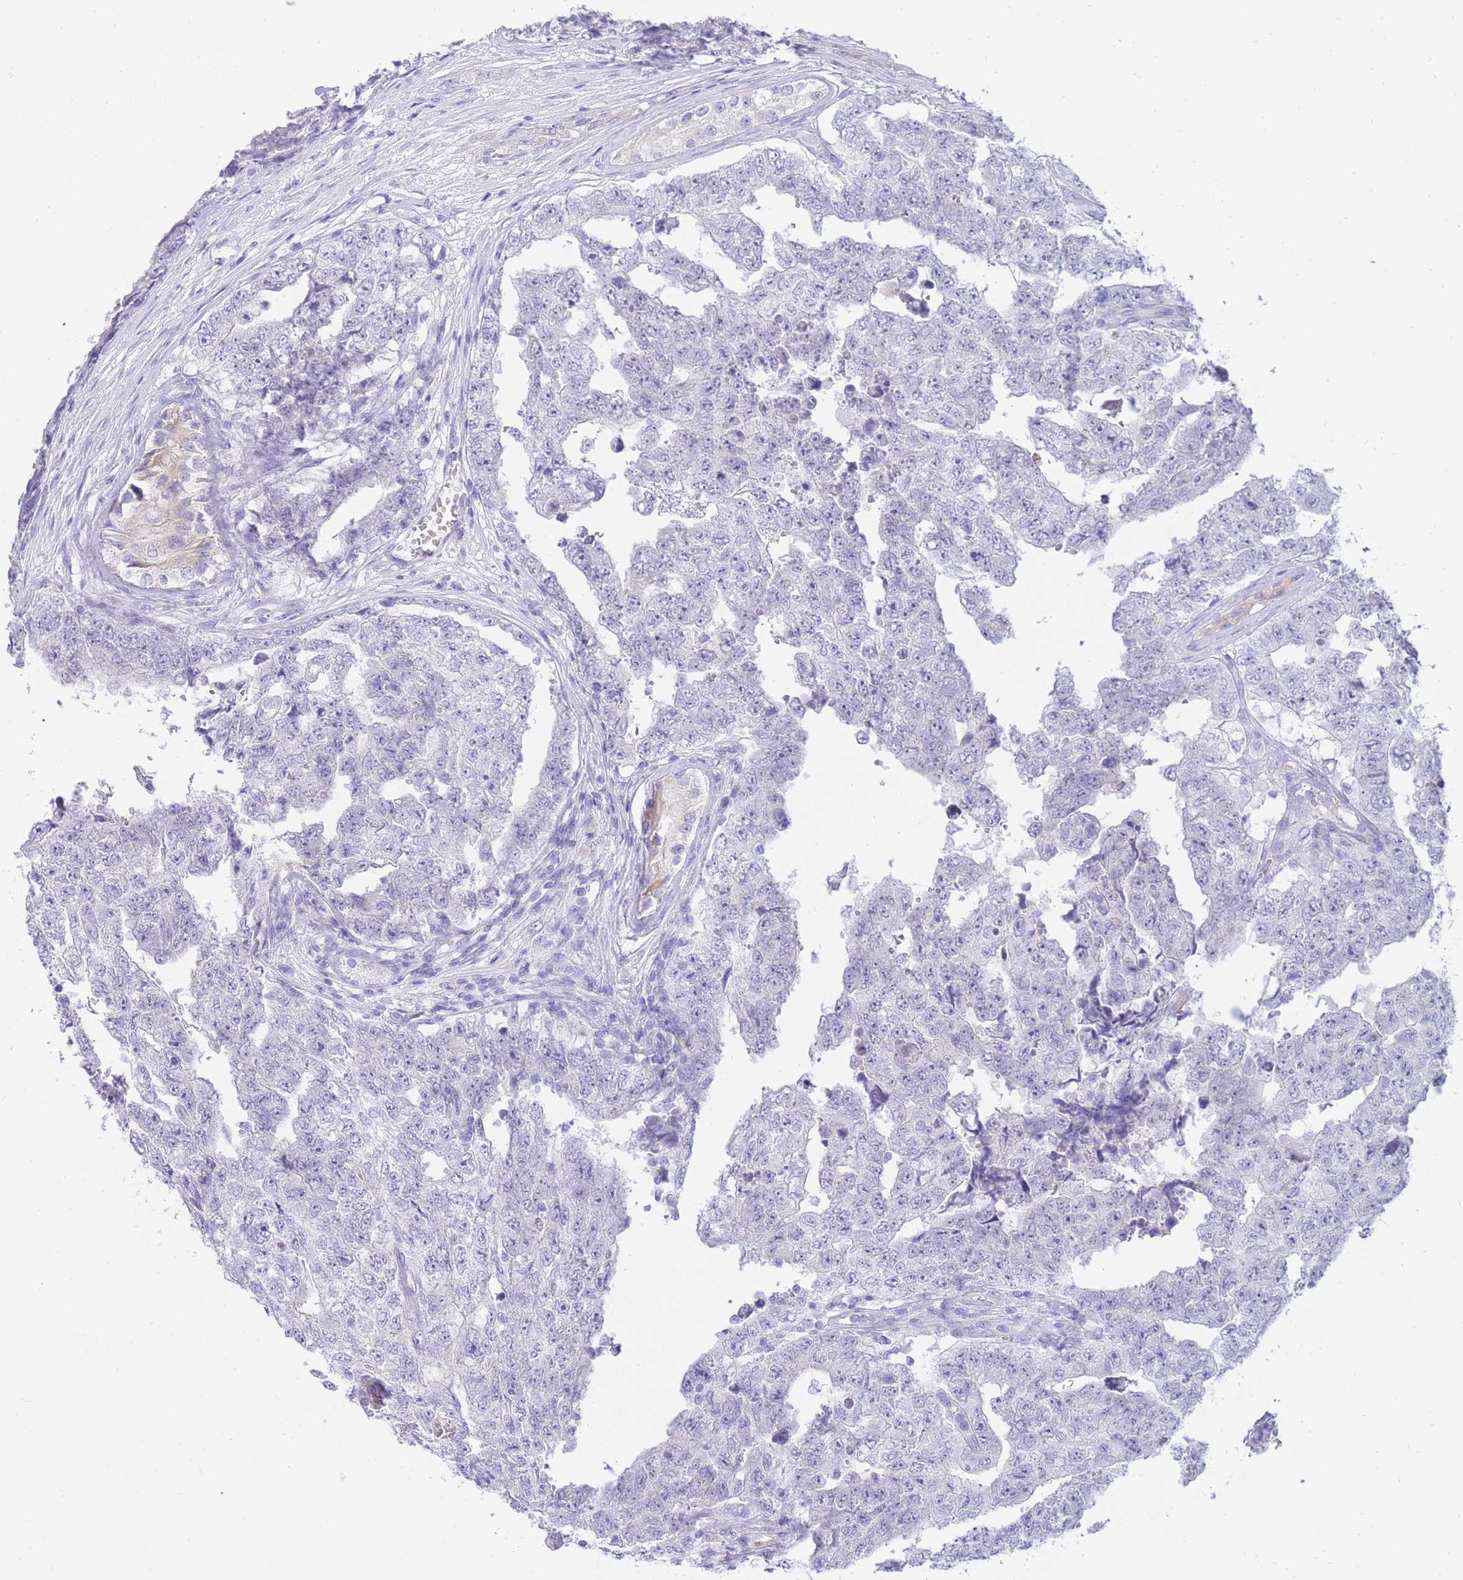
{"staining": {"intensity": "negative", "quantity": "none", "location": "none"}, "tissue": "testis cancer", "cell_type": "Tumor cells", "image_type": "cancer", "snomed": [{"axis": "morphology", "description": "Carcinoma, Embryonal, NOS"}, {"axis": "topography", "description": "Testis"}], "caption": "Testis cancer stained for a protein using IHC shows no staining tumor cells.", "gene": "SSUH2", "patient": {"sex": "male", "age": 25}}